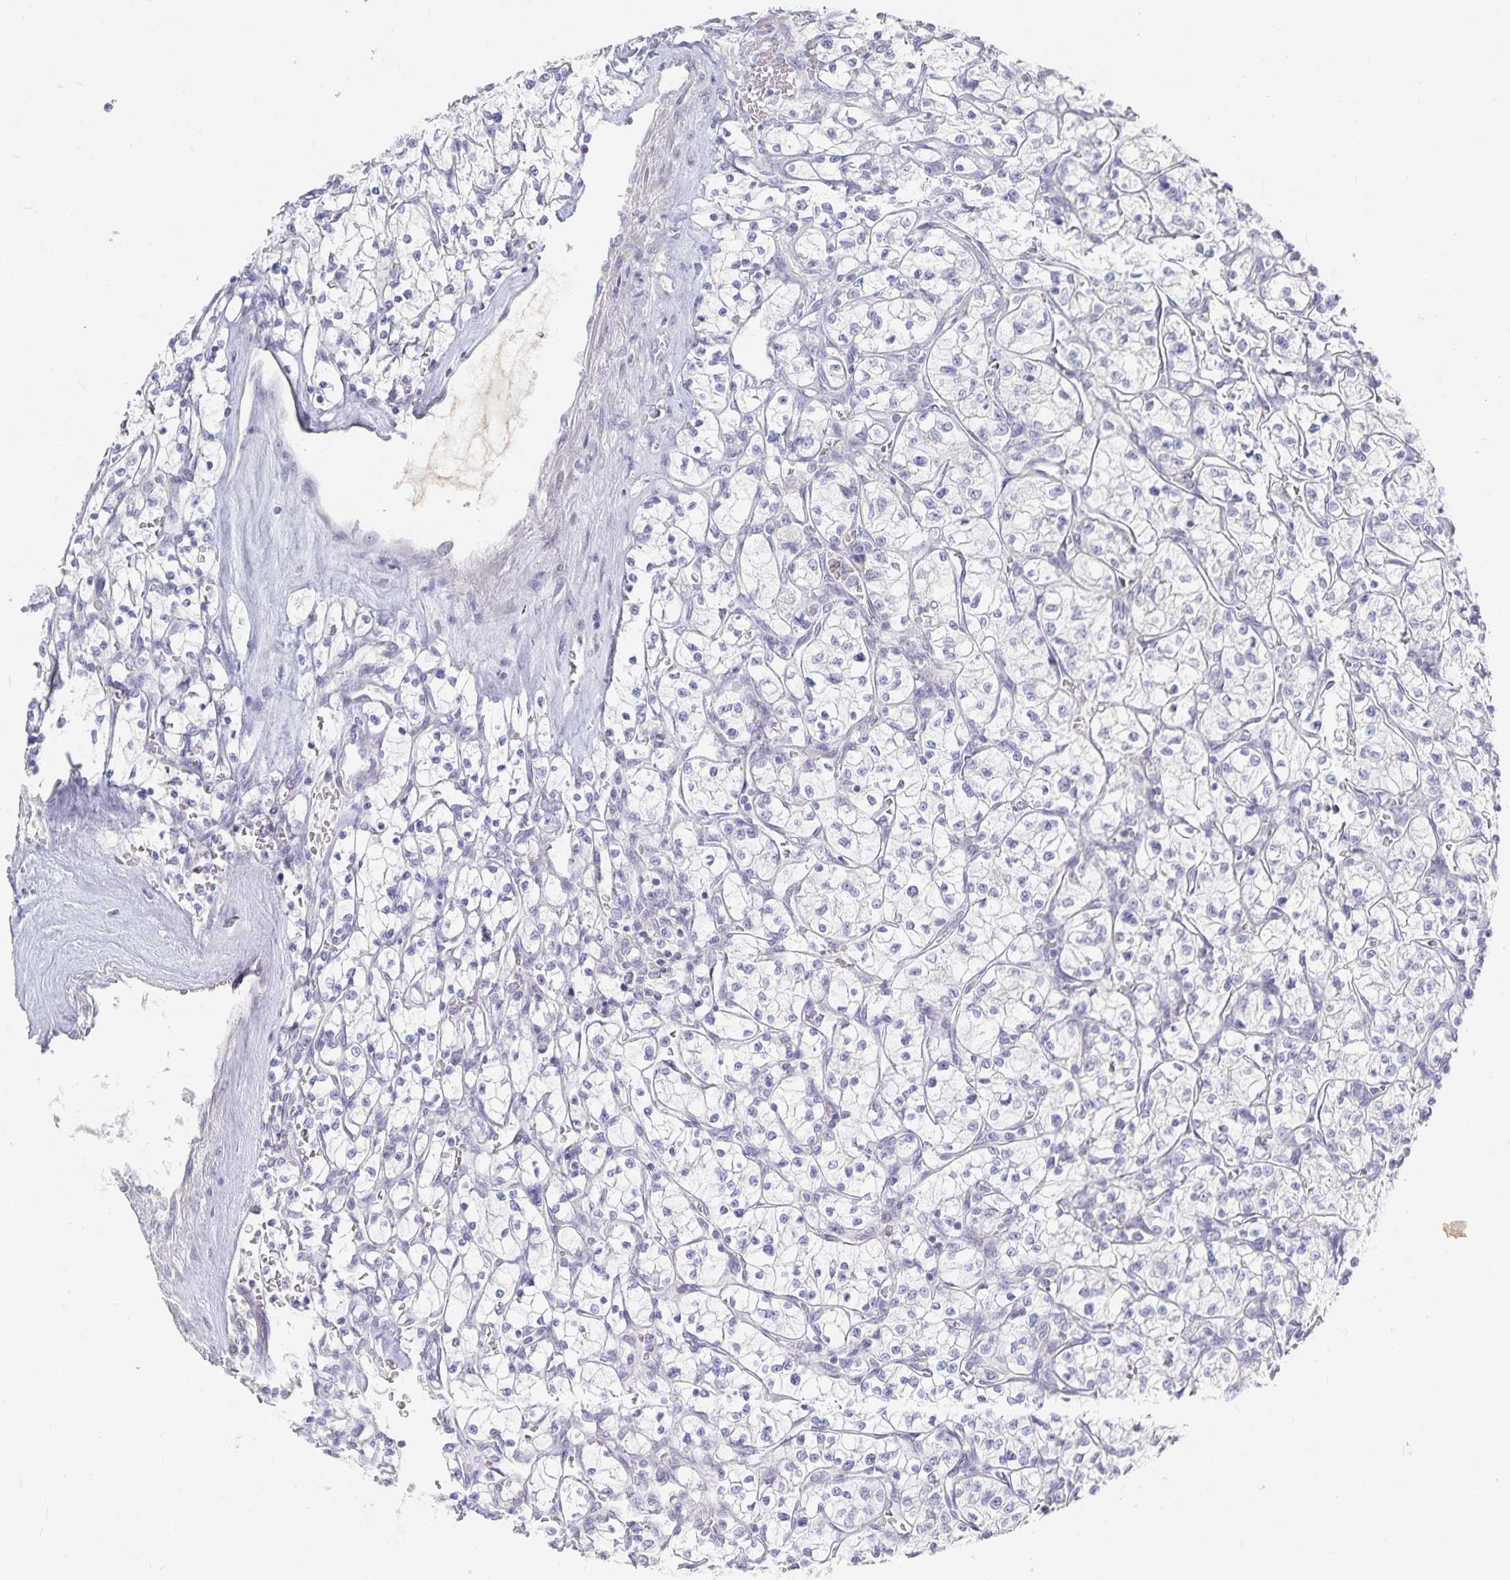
{"staining": {"intensity": "negative", "quantity": "none", "location": "none"}, "tissue": "renal cancer", "cell_type": "Tumor cells", "image_type": "cancer", "snomed": [{"axis": "morphology", "description": "Adenocarcinoma, NOS"}, {"axis": "topography", "description": "Kidney"}], "caption": "Photomicrograph shows no protein staining in tumor cells of renal adenocarcinoma tissue. (DAB (3,3'-diaminobenzidine) immunohistochemistry (IHC) with hematoxylin counter stain).", "gene": "DNAH9", "patient": {"sex": "female", "age": 64}}